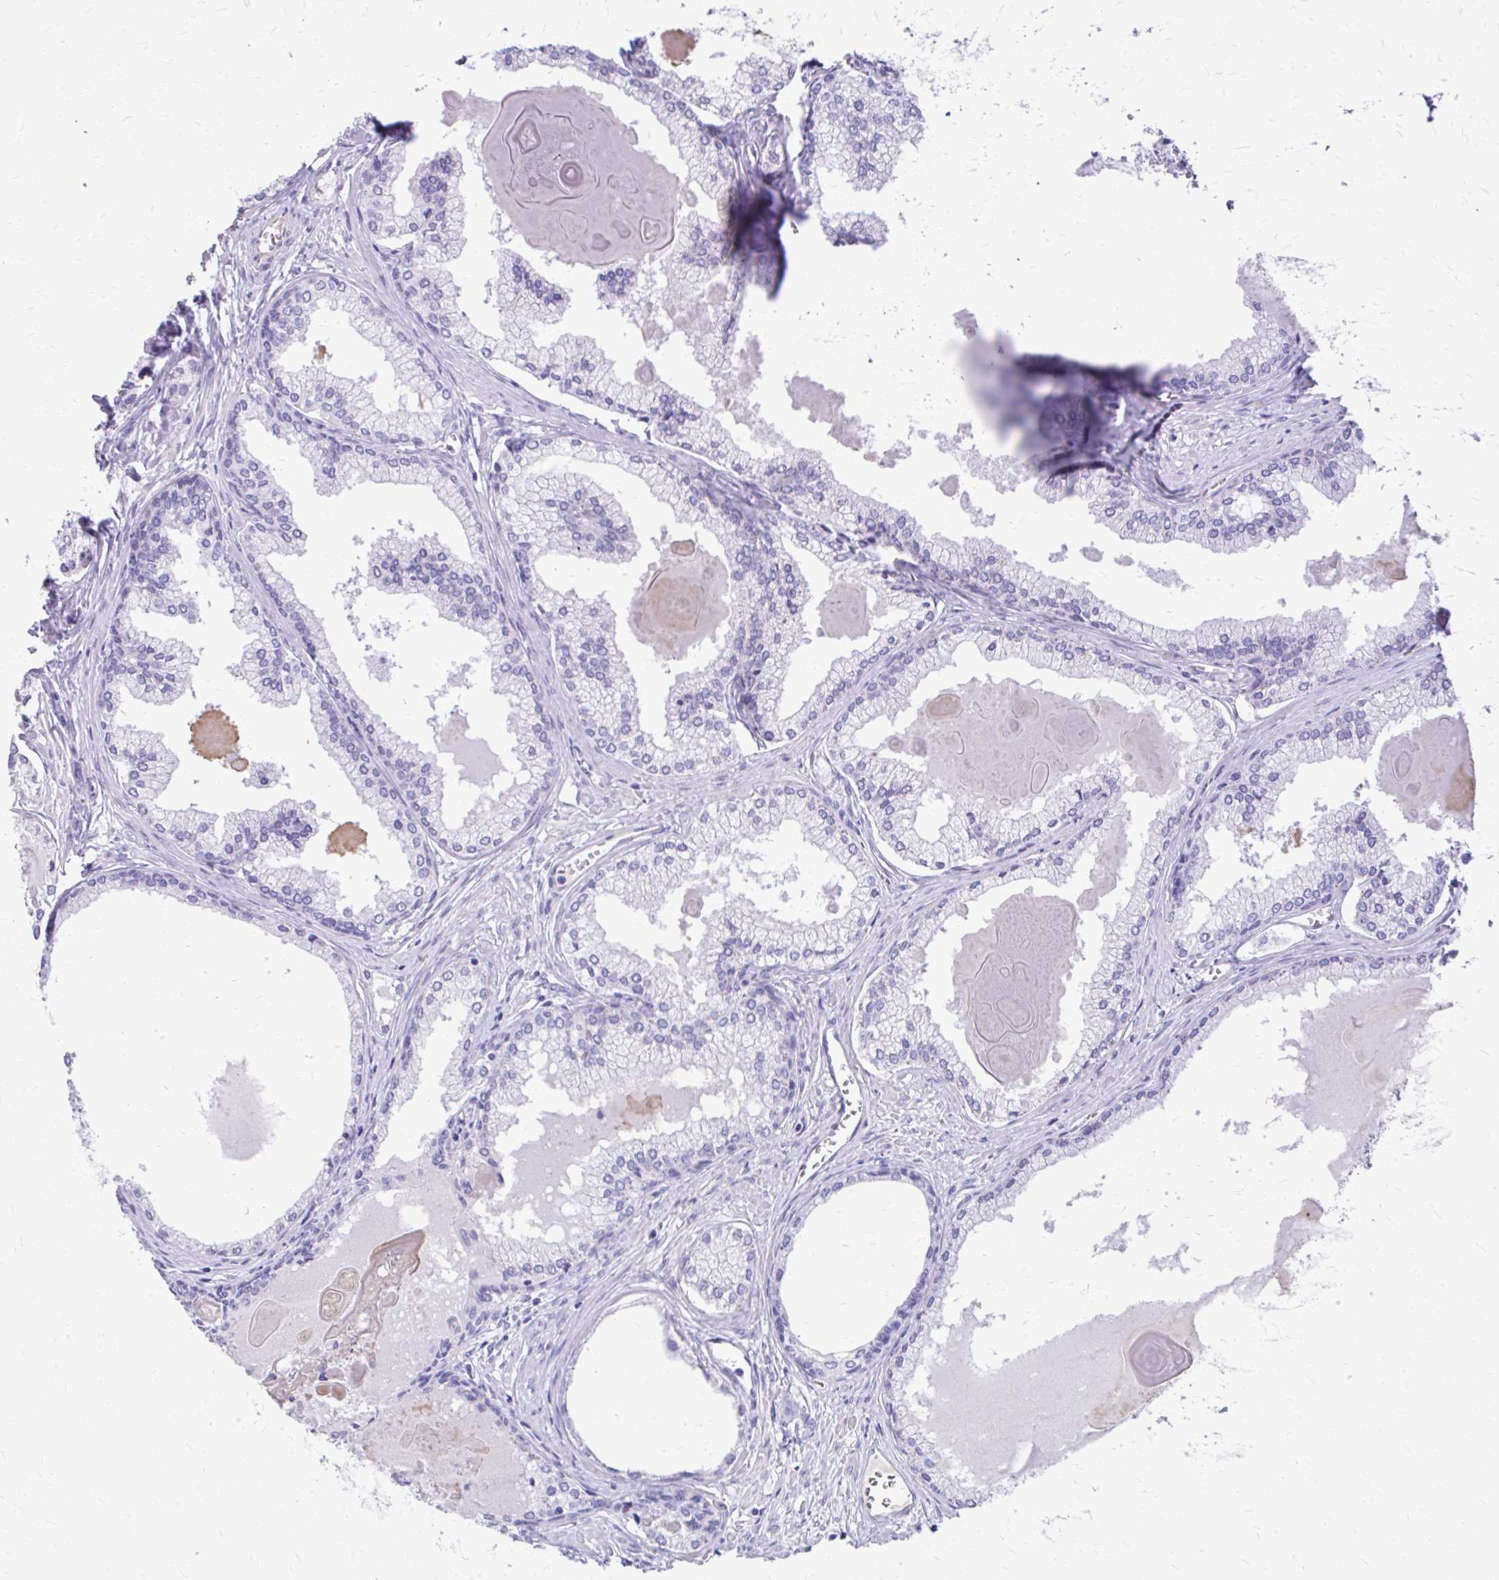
{"staining": {"intensity": "negative", "quantity": "none", "location": "none"}, "tissue": "prostate cancer", "cell_type": "Tumor cells", "image_type": "cancer", "snomed": [{"axis": "morphology", "description": "Adenocarcinoma, High grade"}, {"axis": "topography", "description": "Prostate"}], "caption": "An IHC photomicrograph of prostate cancer is shown. There is no staining in tumor cells of prostate cancer.", "gene": "CFH", "patient": {"sex": "male", "age": 68}}